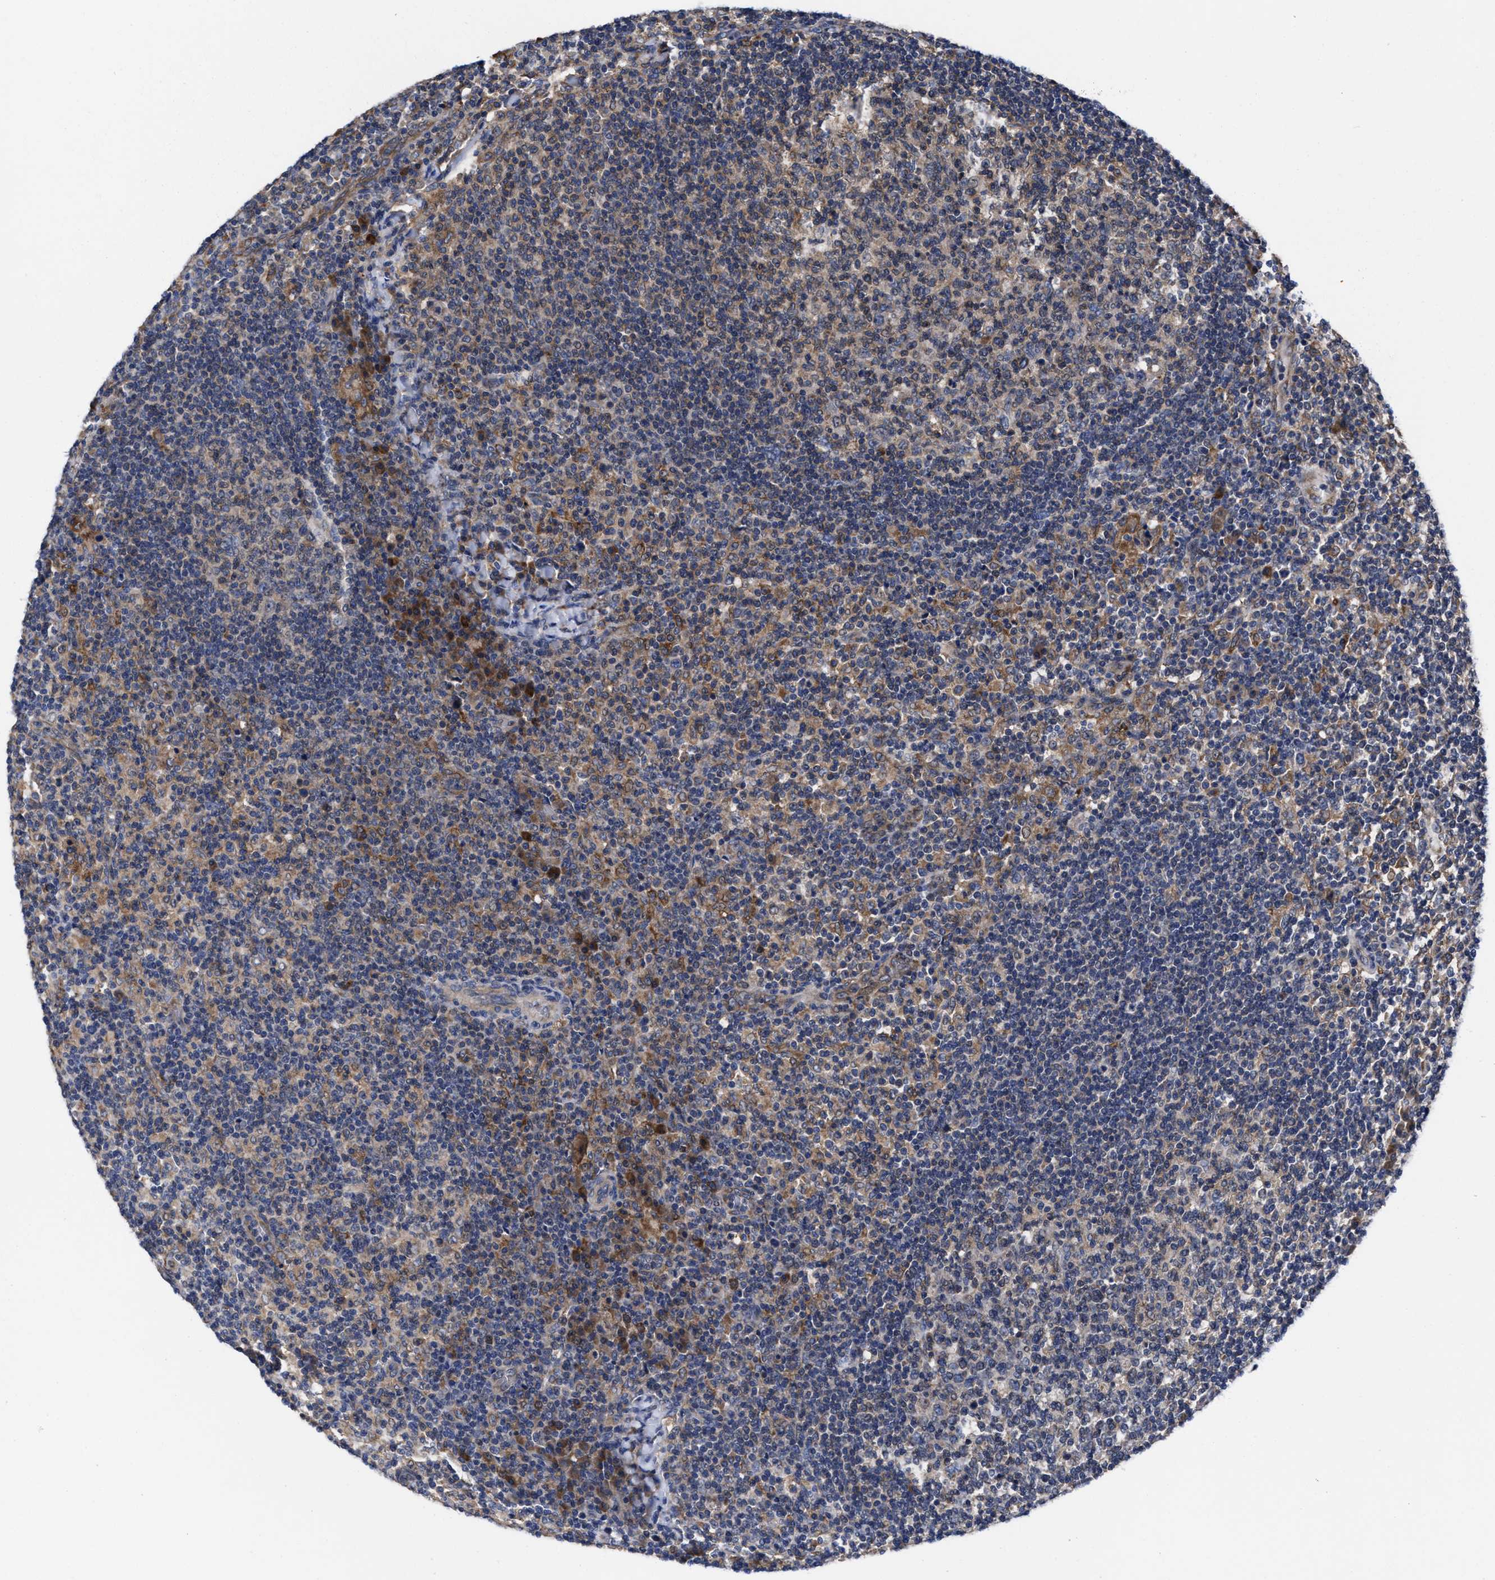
{"staining": {"intensity": "weak", "quantity": "25%-75%", "location": "cytoplasmic/membranous"}, "tissue": "lymph node", "cell_type": "Germinal center cells", "image_type": "normal", "snomed": [{"axis": "morphology", "description": "Normal tissue, NOS"}, {"axis": "morphology", "description": "Inflammation, NOS"}, {"axis": "topography", "description": "Lymph node"}], "caption": "This histopathology image shows normal lymph node stained with immunohistochemistry to label a protein in brown. The cytoplasmic/membranous of germinal center cells show weak positivity for the protein. Nuclei are counter-stained blue.", "gene": "TXNDC17", "patient": {"sex": "male", "age": 55}}